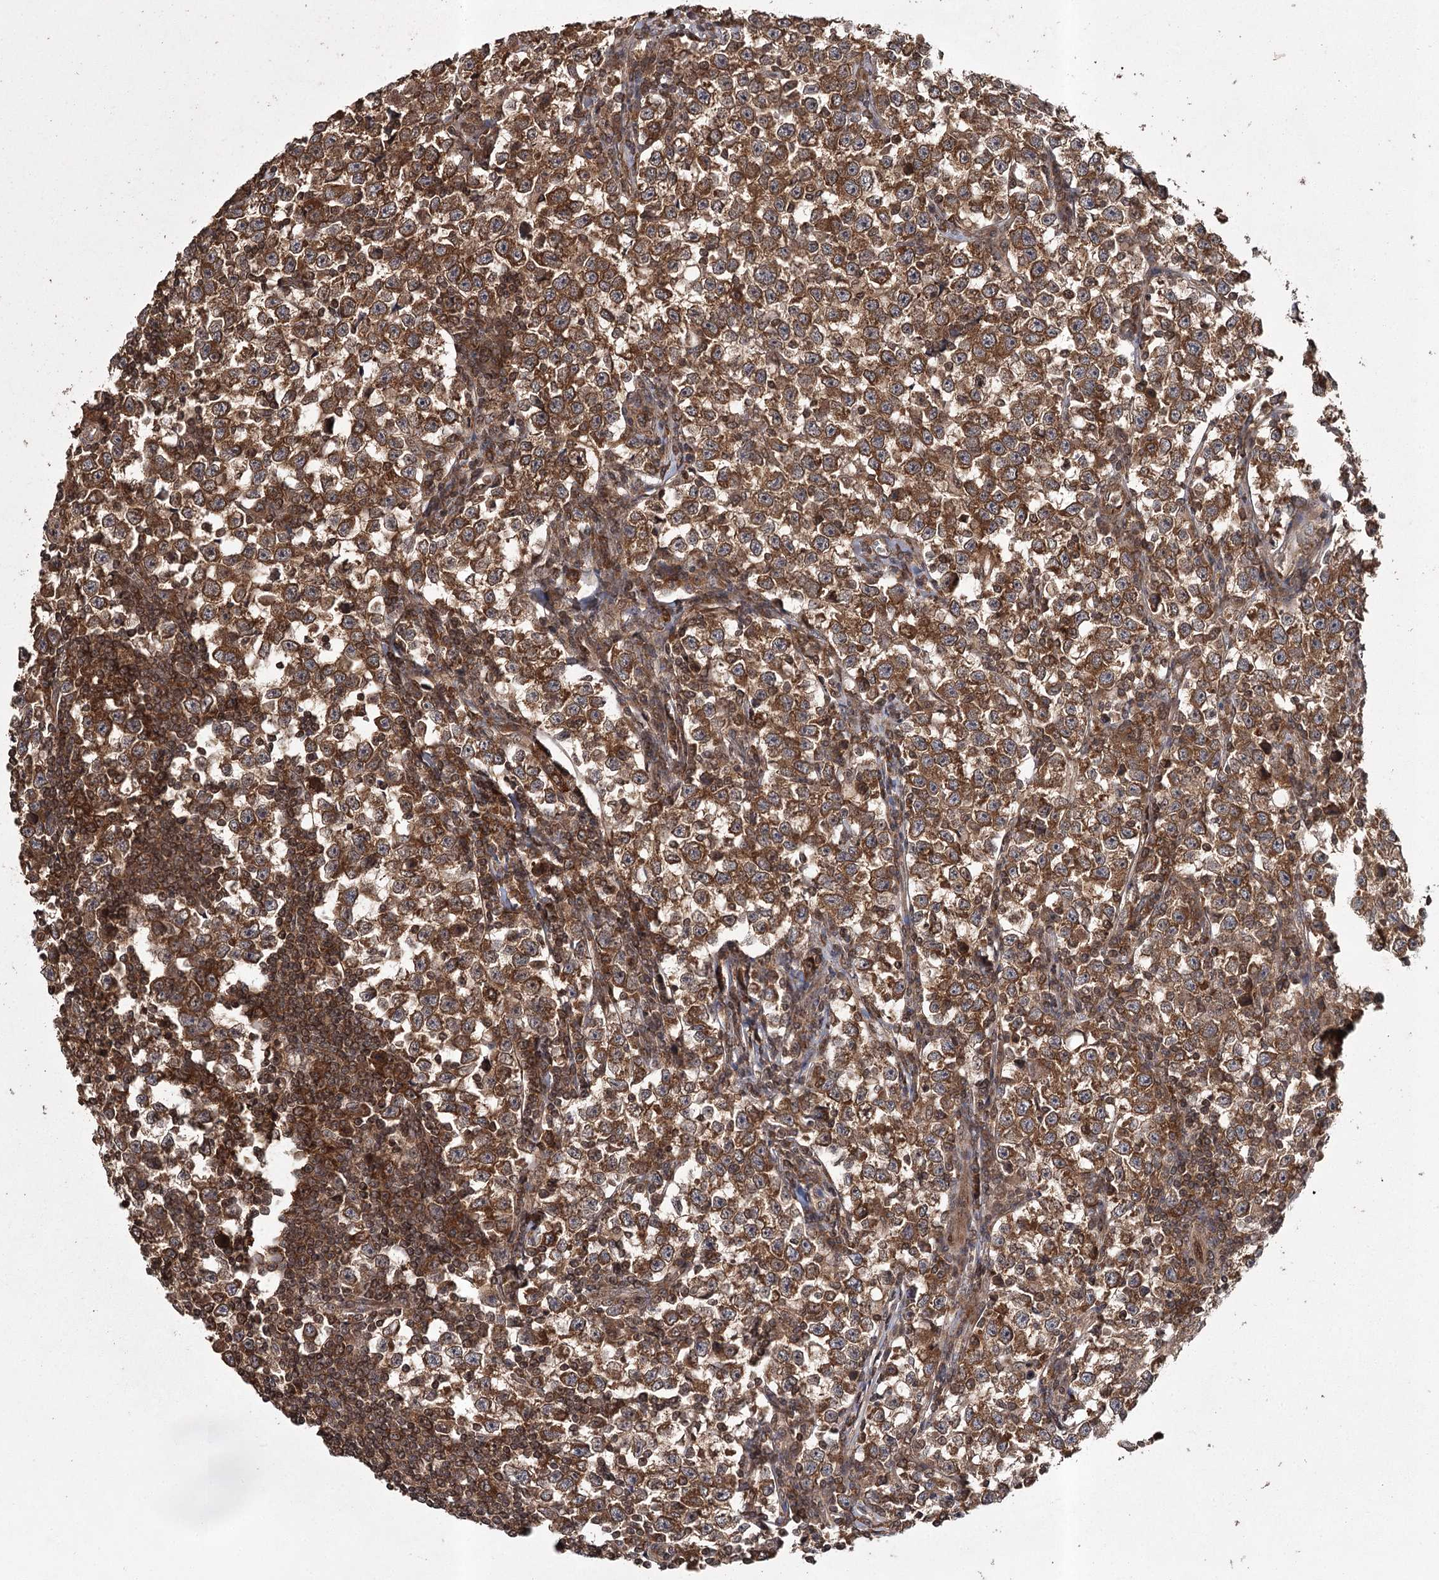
{"staining": {"intensity": "strong", "quantity": ">75%", "location": "cytoplasmic/membranous"}, "tissue": "testis cancer", "cell_type": "Tumor cells", "image_type": "cancer", "snomed": [{"axis": "morphology", "description": "Normal tissue, NOS"}, {"axis": "morphology", "description": "Seminoma, NOS"}, {"axis": "topography", "description": "Testis"}], "caption": "Testis cancer (seminoma) stained with a brown dye exhibits strong cytoplasmic/membranous positive staining in about >75% of tumor cells.", "gene": "RPAP3", "patient": {"sex": "male", "age": 43}}